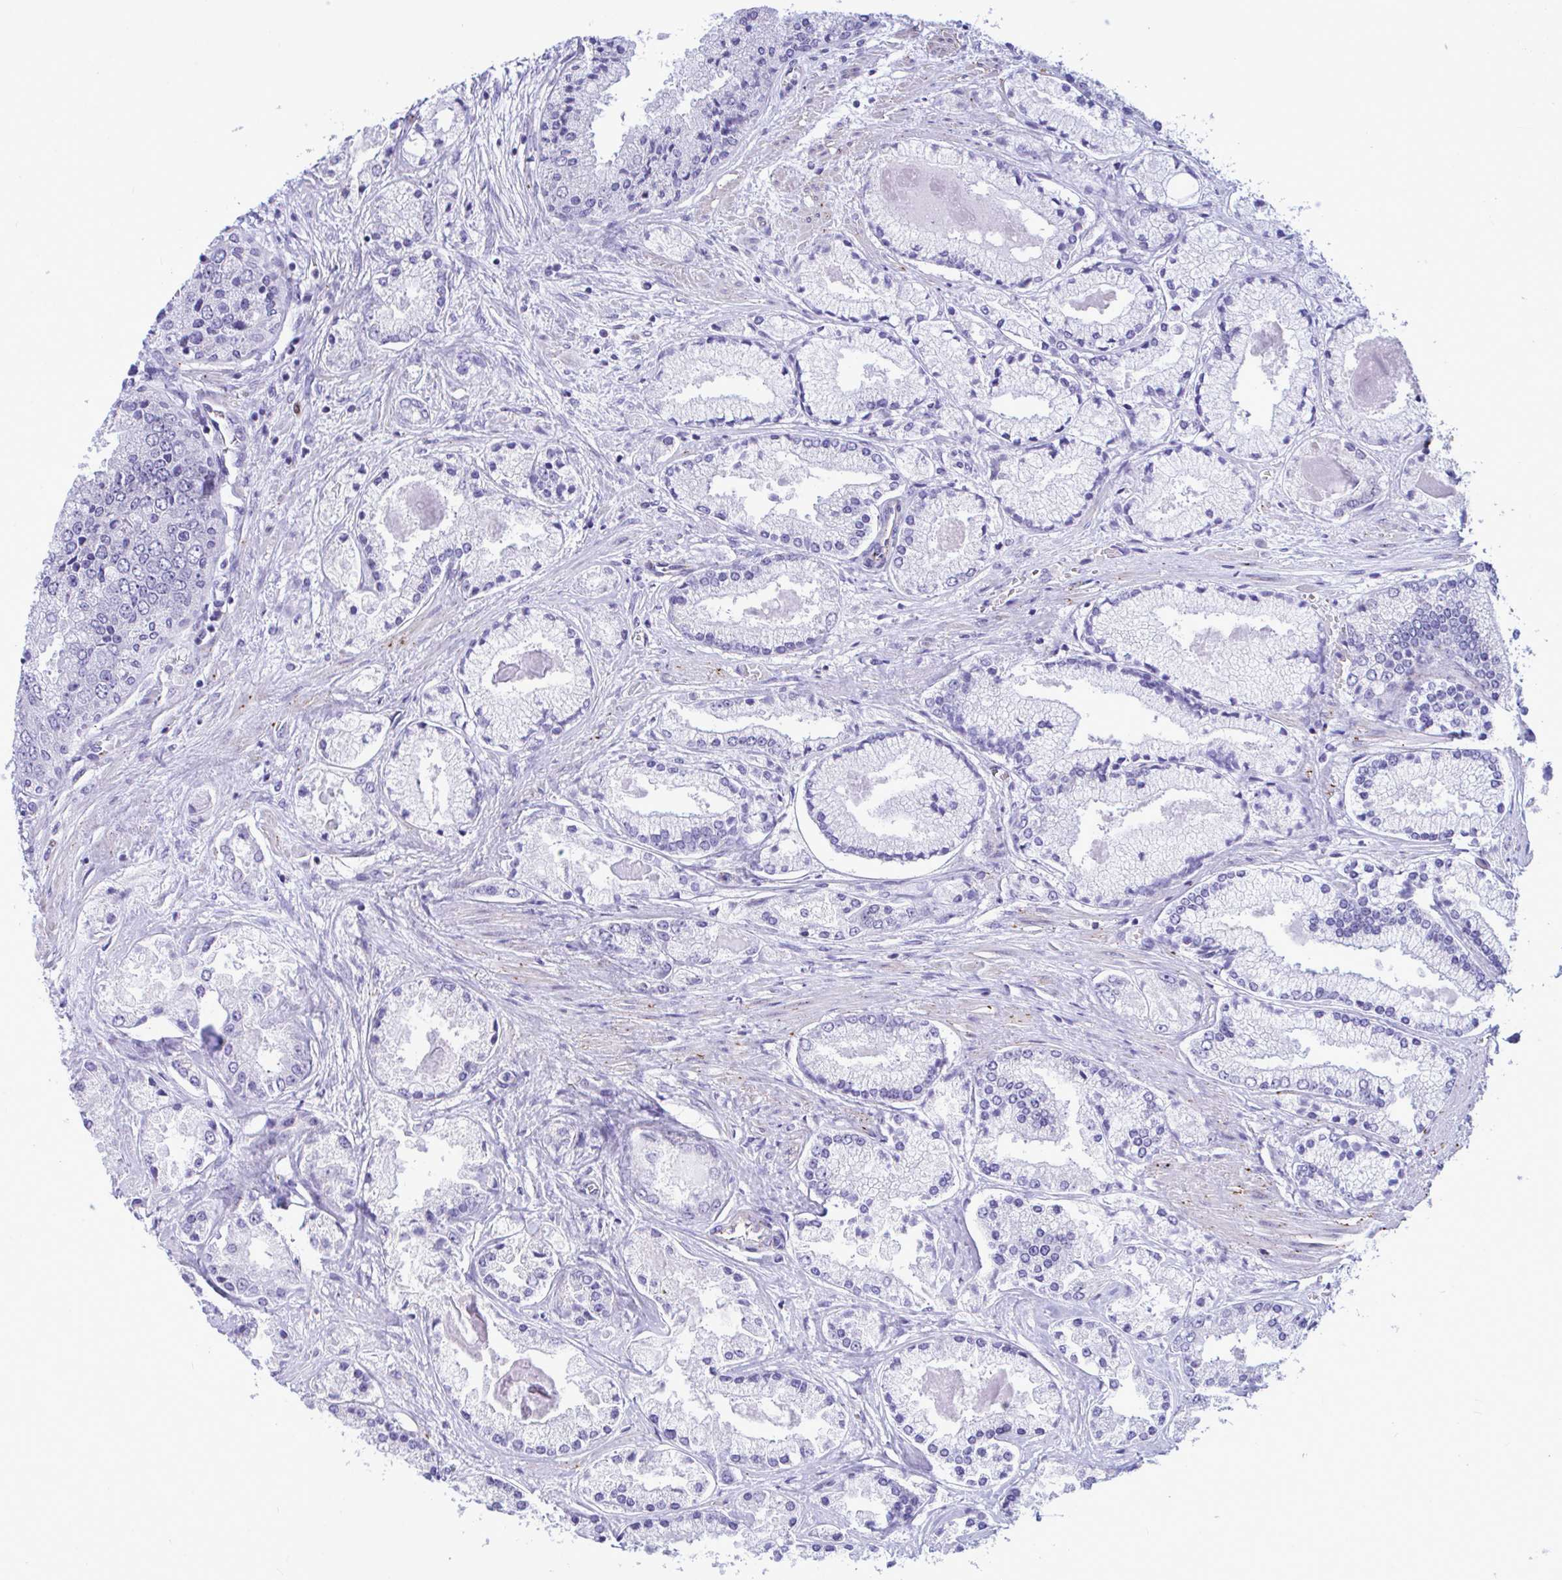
{"staining": {"intensity": "negative", "quantity": "none", "location": "none"}, "tissue": "prostate cancer", "cell_type": "Tumor cells", "image_type": "cancer", "snomed": [{"axis": "morphology", "description": "Adenocarcinoma, High grade"}, {"axis": "topography", "description": "Prostate"}], "caption": "Protein analysis of prostate high-grade adenocarcinoma demonstrates no significant positivity in tumor cells.", "gene": "SLC25A51", "patient": {"sex": "male", "age": 67}}